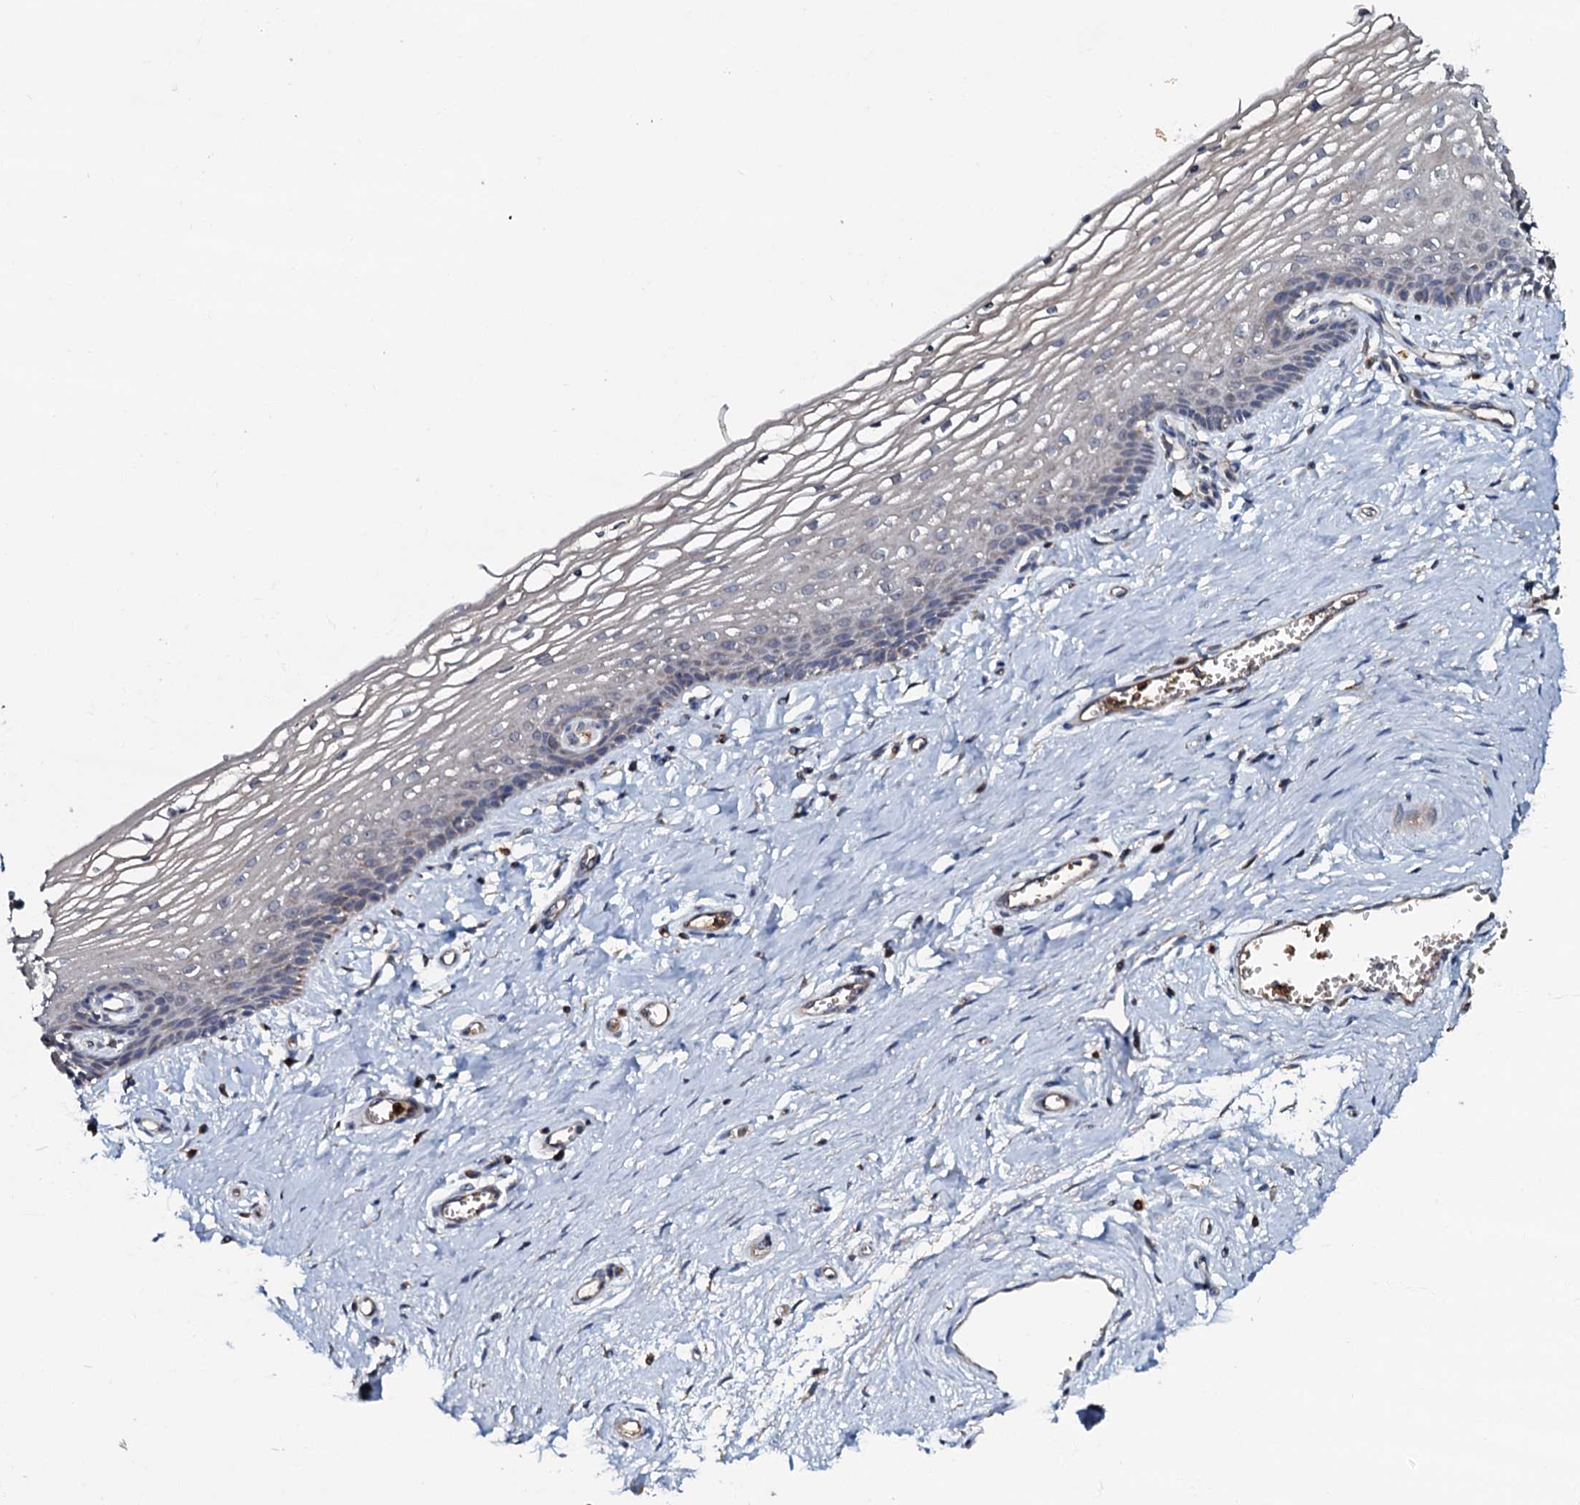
{"staining": {"intensity": "weak", "quantity": "<25%", "location": "cytoplasmic/membranous"}, "tissue": "vagina", "cell_type": "Squamous epithelial cells", "image_type": "normal", "snomed": [{"axis": "morphology", "description": "Normal tissue, NOS"}, {"axis": "topography", "description": "Vagina"}], "caption": "Immunohistochemical staining of normal human vagina shows no significant expression in squamous epithelial cells. (IHC, brightfield microscopy, high magnification).", "gene": "CPNE2", "patient": {"sex": "female", "age": 46}}